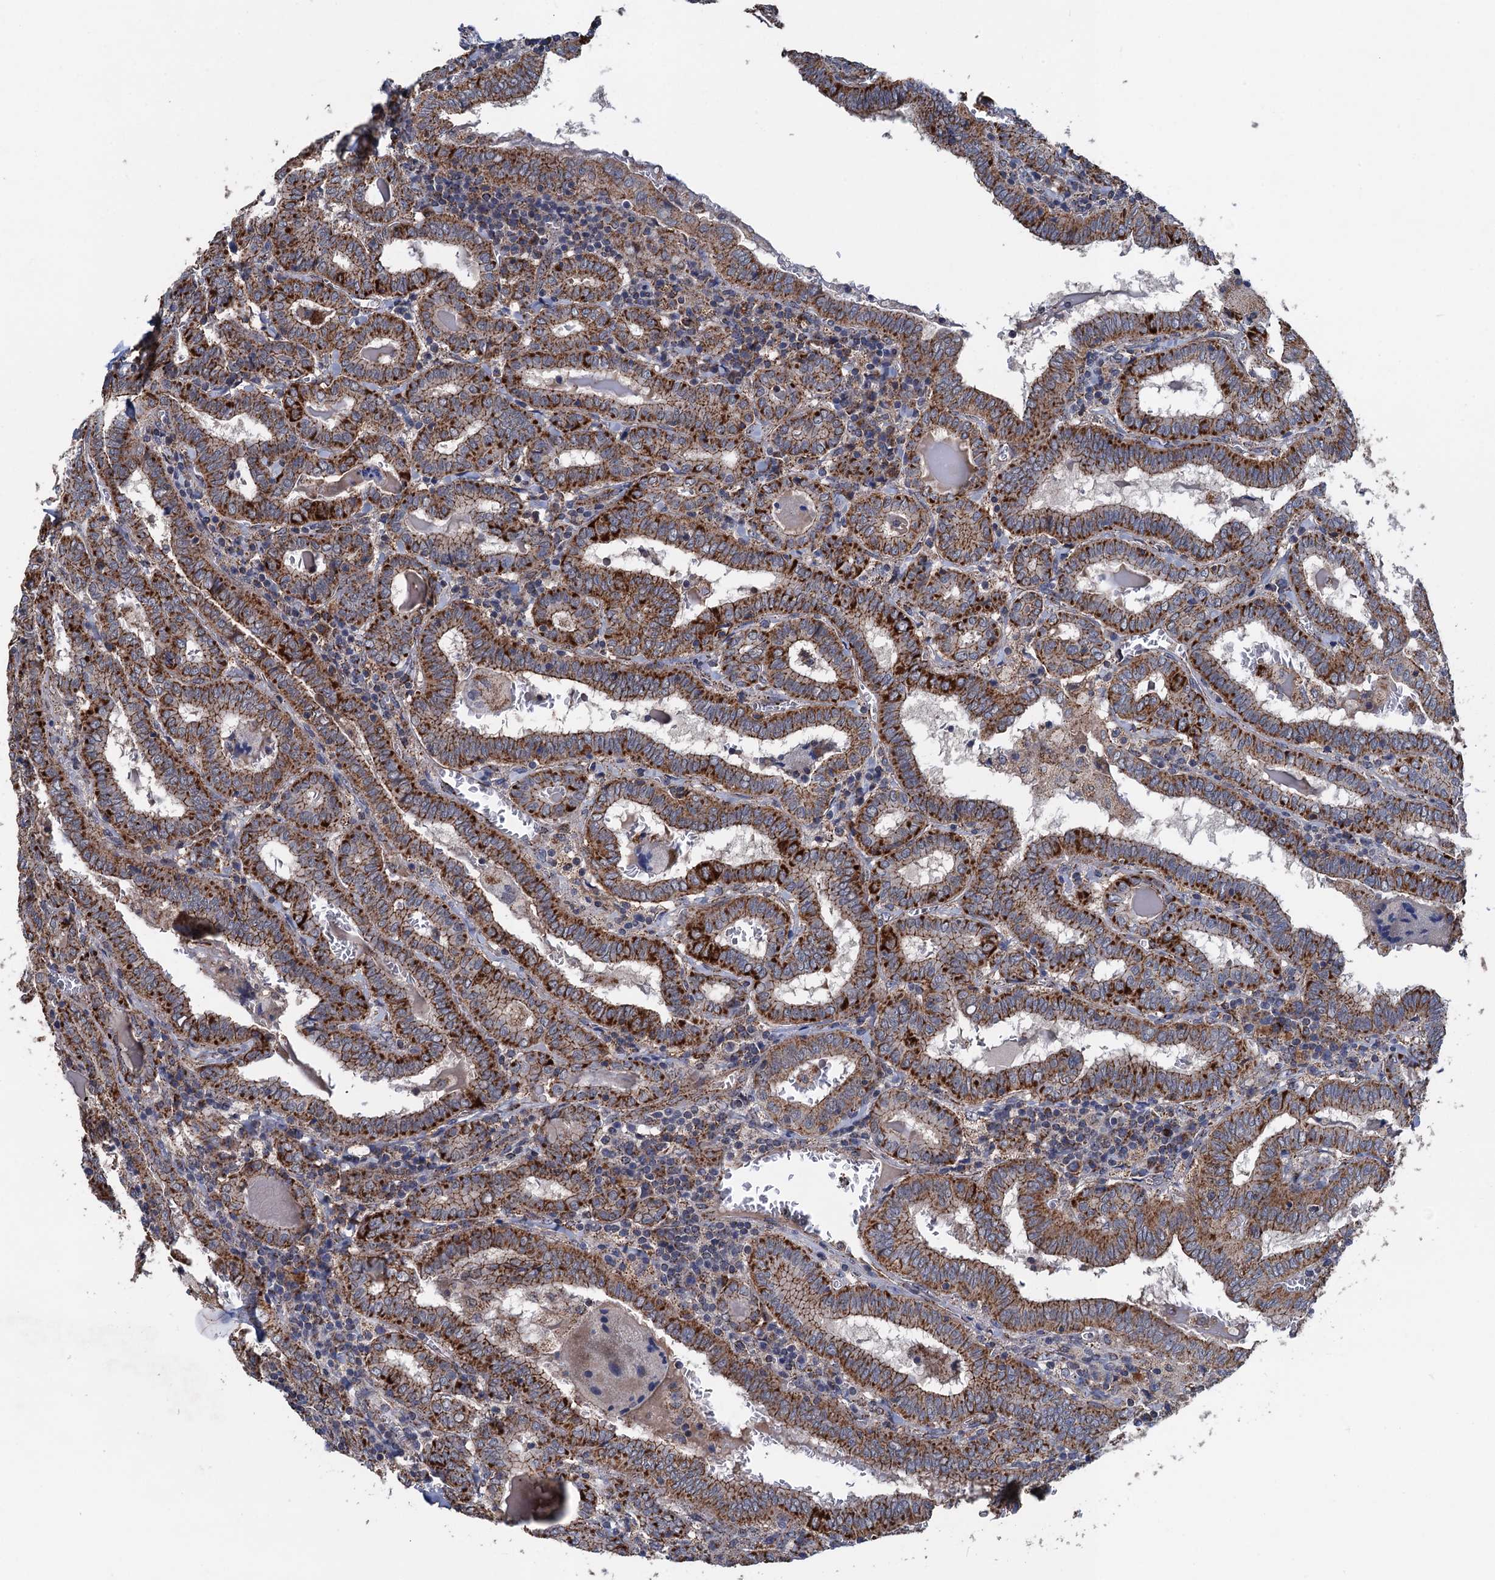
{"staining": {"intensity": "strong", "quantity": ">75%", "location": "cytoplasmic/membranous"}, "tissue": "thyroid cancer", "cell_type": "Tumor cells", "image_type": "cancer", "snomed": [{"axis": "morphology", "description": "Papillary adenocarcinoma, NOS"}, {"axis": "topography", "description": "Thyroid gland"}], "caption": "Protein analysis of thyroid cancer (papillary adenocarcinoma) tissue shows strong cytoplasmic/membranous expression in approximately >75% of tumor cells.", "gene": "DGLUCY", "patient": {"sex": "female", "age": 72}}